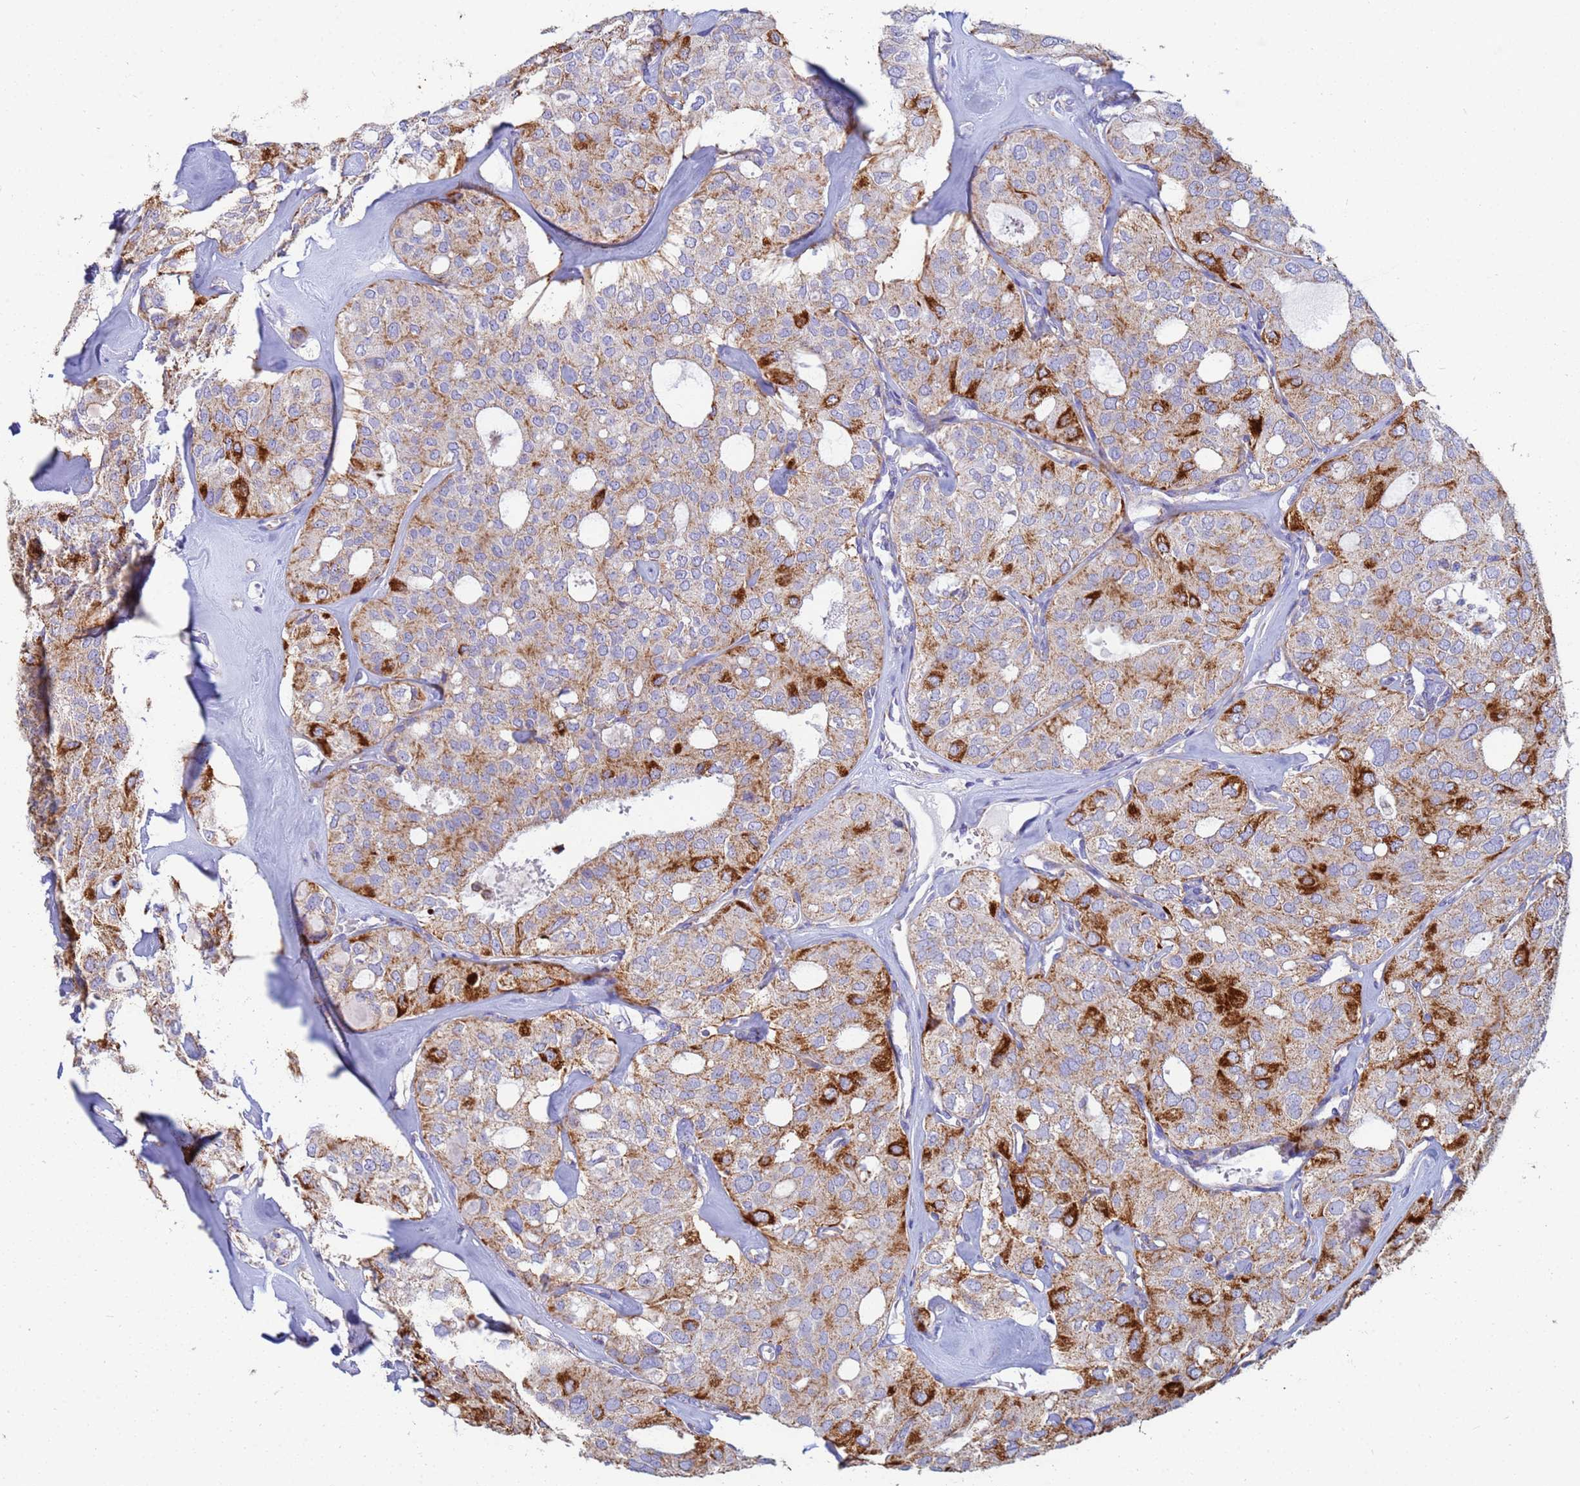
{"staining": {"intensity": "strong", "quantity": "<25%", "location": "cytoplasmic/membranous"}, "tissue": "thyroid cancer", "cell_type": "Tumor cells", "image_type": "cancer", "snomed": [{"axis": "morphology", "description": "Follicular adenoma carcinoma, NOS"}, {"axis": "topography", "description": "Thyroid gland"}], "caption": "DAB (3,3'-diaminobenzidine) immunohistochemical staining of thyroid follicular adenoma carcinoma demonstrates strong cytoplasmic/membranous protein expression in approximately <25% of tumor cells.", "gene": "UQCRH", "patient": {"sex": "male", "age": 75}}